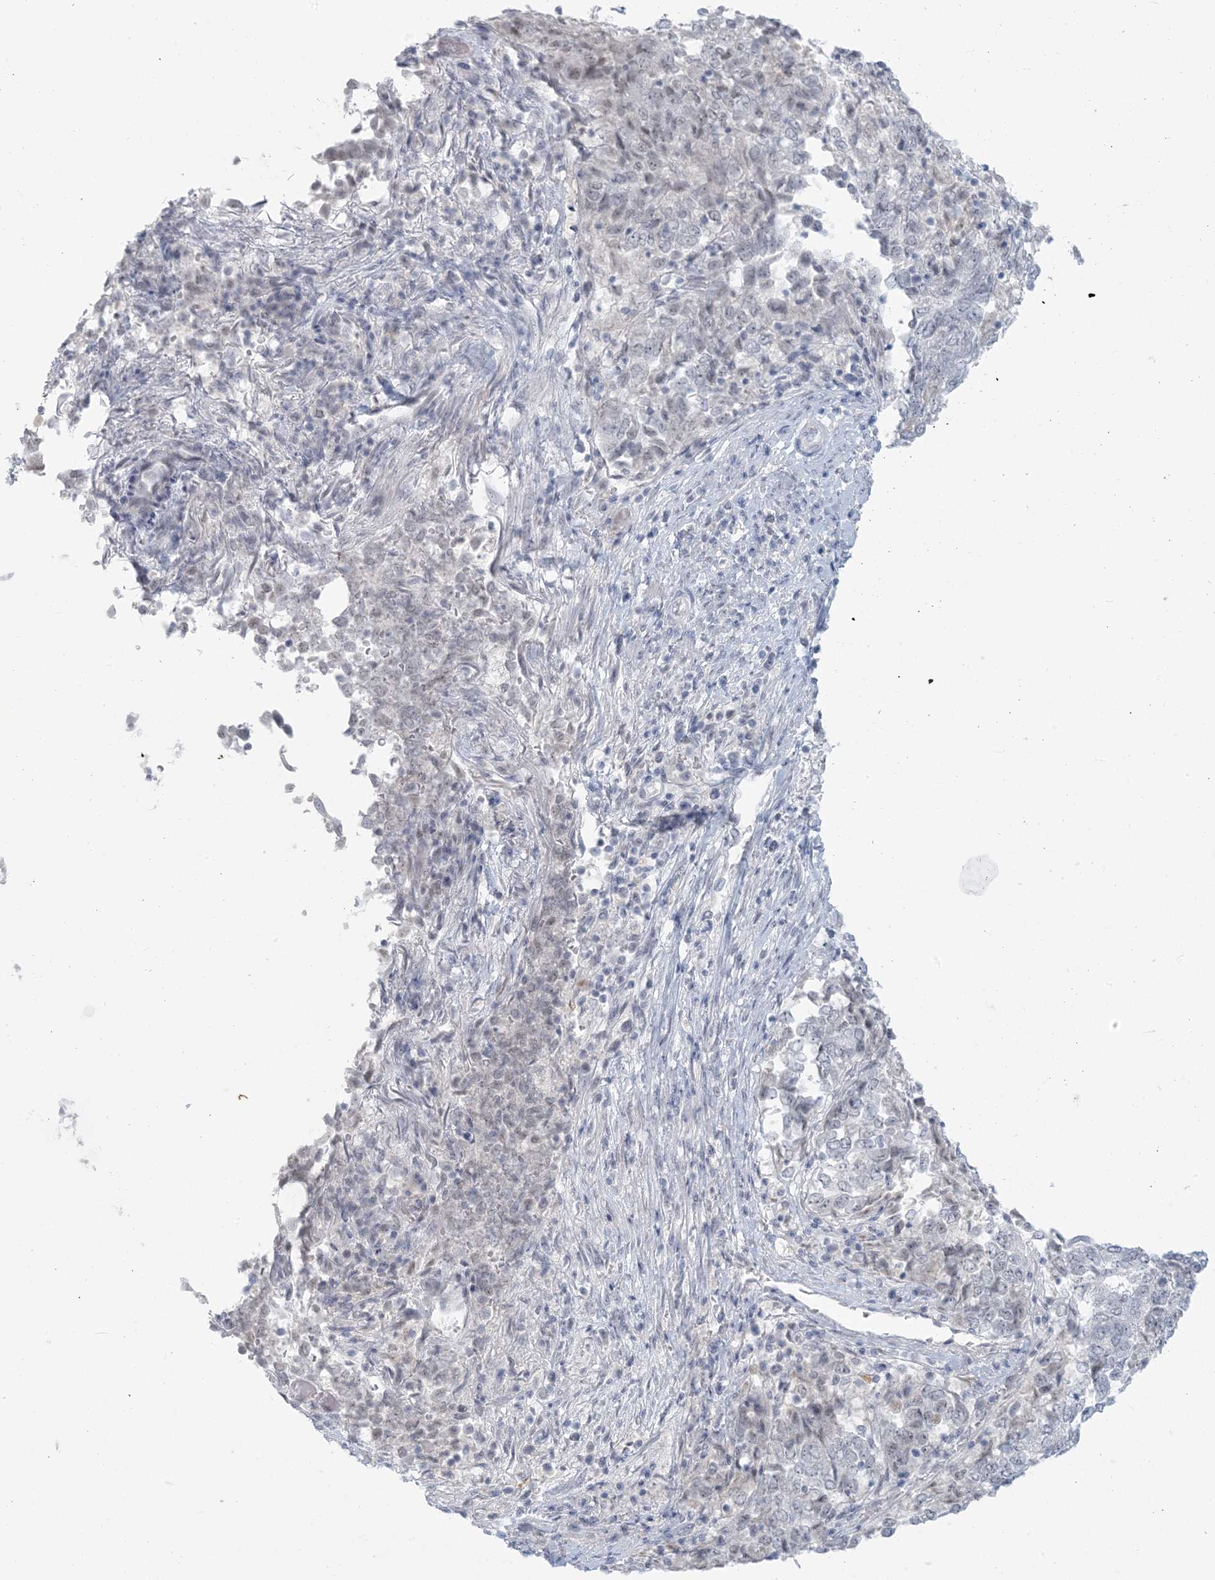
{"staining": {"intensity": "negative", "quantity": "none", "location": "none"}, "tissue": "endometrial cancer", "cell_type": "Tumor cells", "image_type": "cancer", "snomed": [{"axis": "morphology", "description": "Adenocarcinoma, NOS"}, {"axis": "topography", "description": "Endometrium"}], "caption": "Tumor cells show no significant protein staining in endometrial cancer.", "gene": "SCML1", "patient": {"sex": "female", "age": 80}}